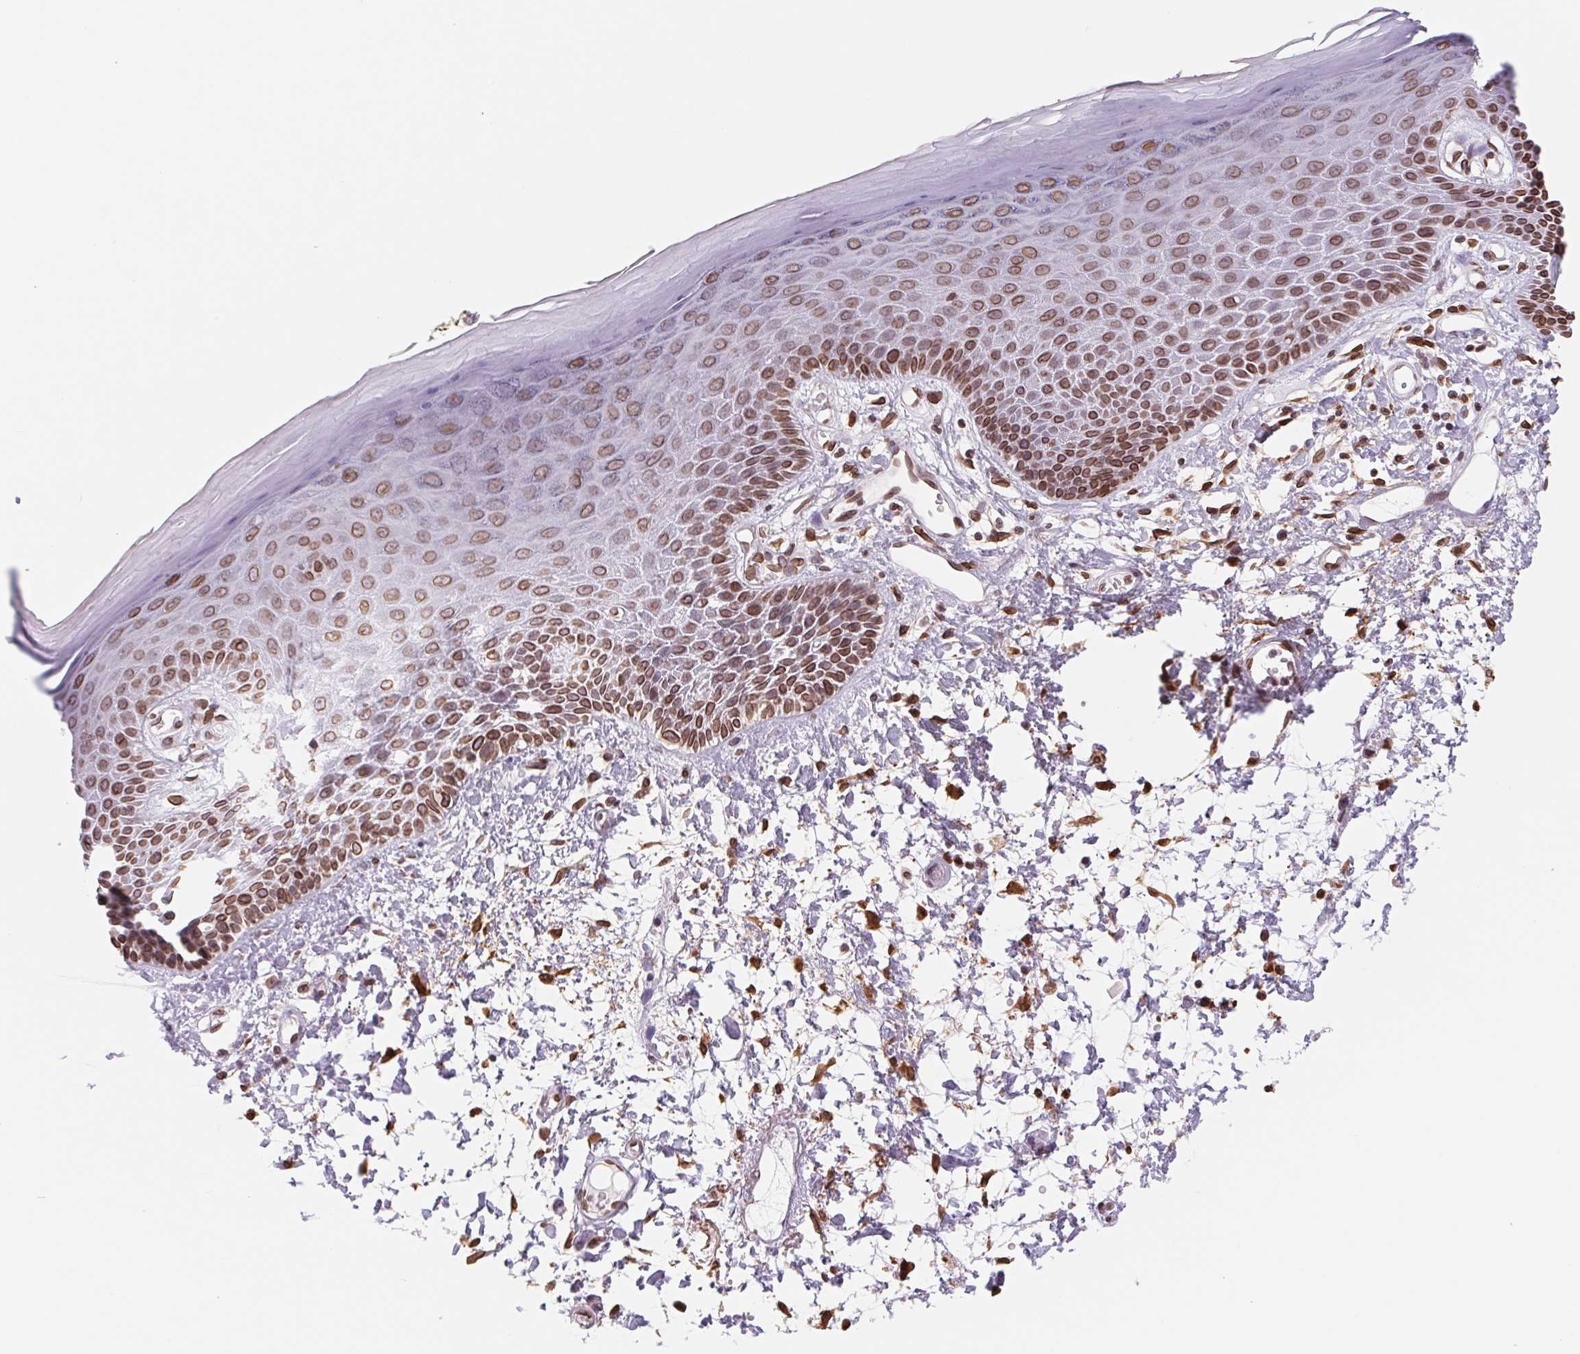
{"staining": {"intensity": "strong", "quantity": "25%-75%", "location": "cytoplasmic/membranous,nuclear"}, "tissue": "skin", "cell_type": "Epidermal cells", "image_type": "normal", "snomed": [{"axis": "morphology", "description": "Normal tissue, NOS"}, {"axis": "topography", "description": "Anal"}, {"axis": "topography", "description": "Peripheral nerve tissue"}], "caption": "Brown immunohistochemical staining in benign skin displays strong cytoplasmic/membranous,nuclear positivity in approximately 25%-75% of epidermal cells. (Stains: DAB (3,3'-diaminobenzidine) in brown, nuclei in blue, Microscopy: brightfield microscopy at high magnification).", "gene": "LMNB2", "patient": {"sex": "male", "age": 78}}